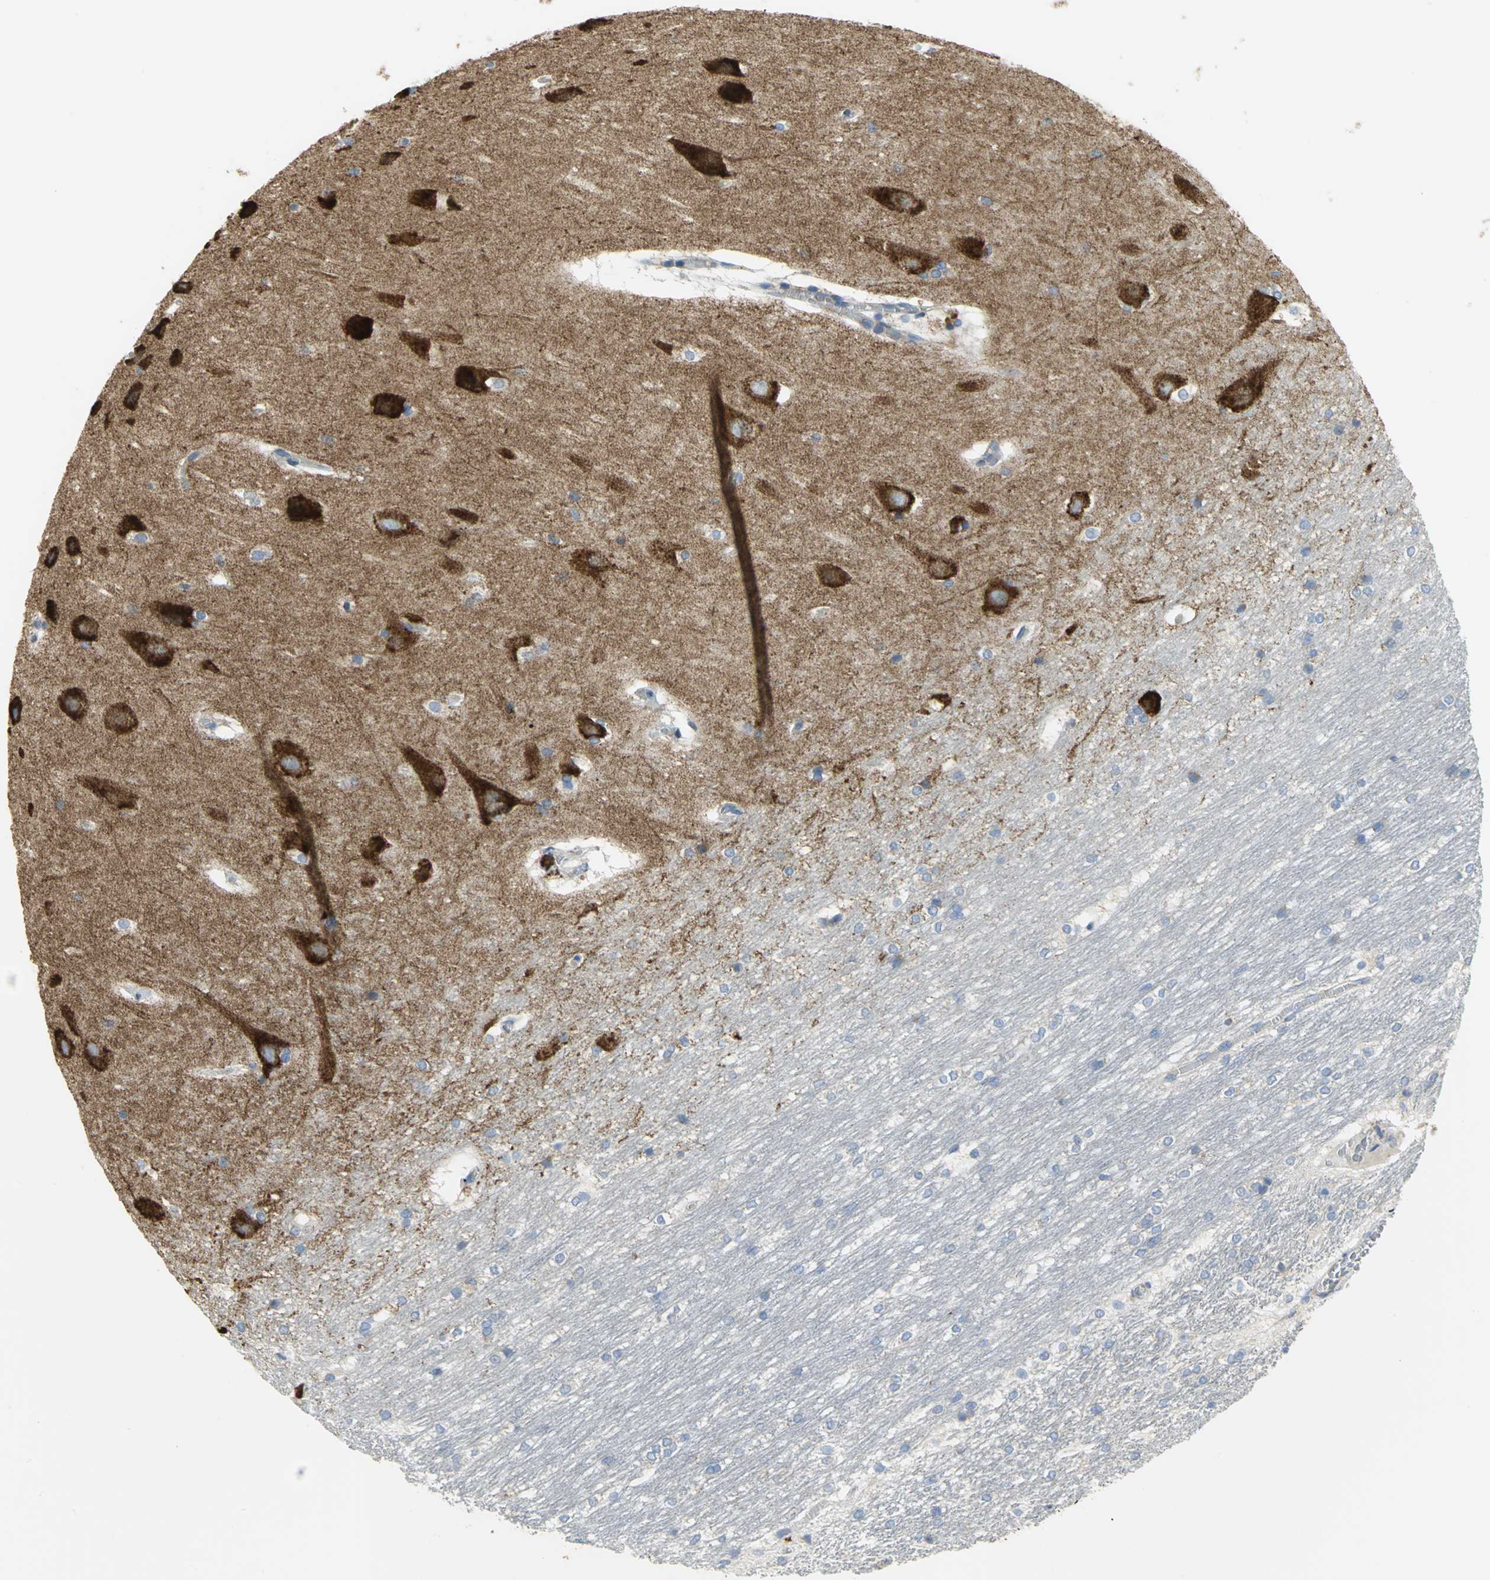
{"staining": {"intensity": "negative", "quantity": "none", "location": "none"}, "tissue": "hippocampus", "cell_type": "Glial cells", "image_type": "normal", "snomed": [{"axis": "morphology", "description": "Normal tissue, NOS"}, {"axis": "topography", "description": "Hippocampus"}], "caption": "Hippocampus stained for a protein using immunohistochemistry (IHC) demonstrates no positivity glial cells.", "gene": "TULP4", "patient": {"sex": "female", "age": 19}}